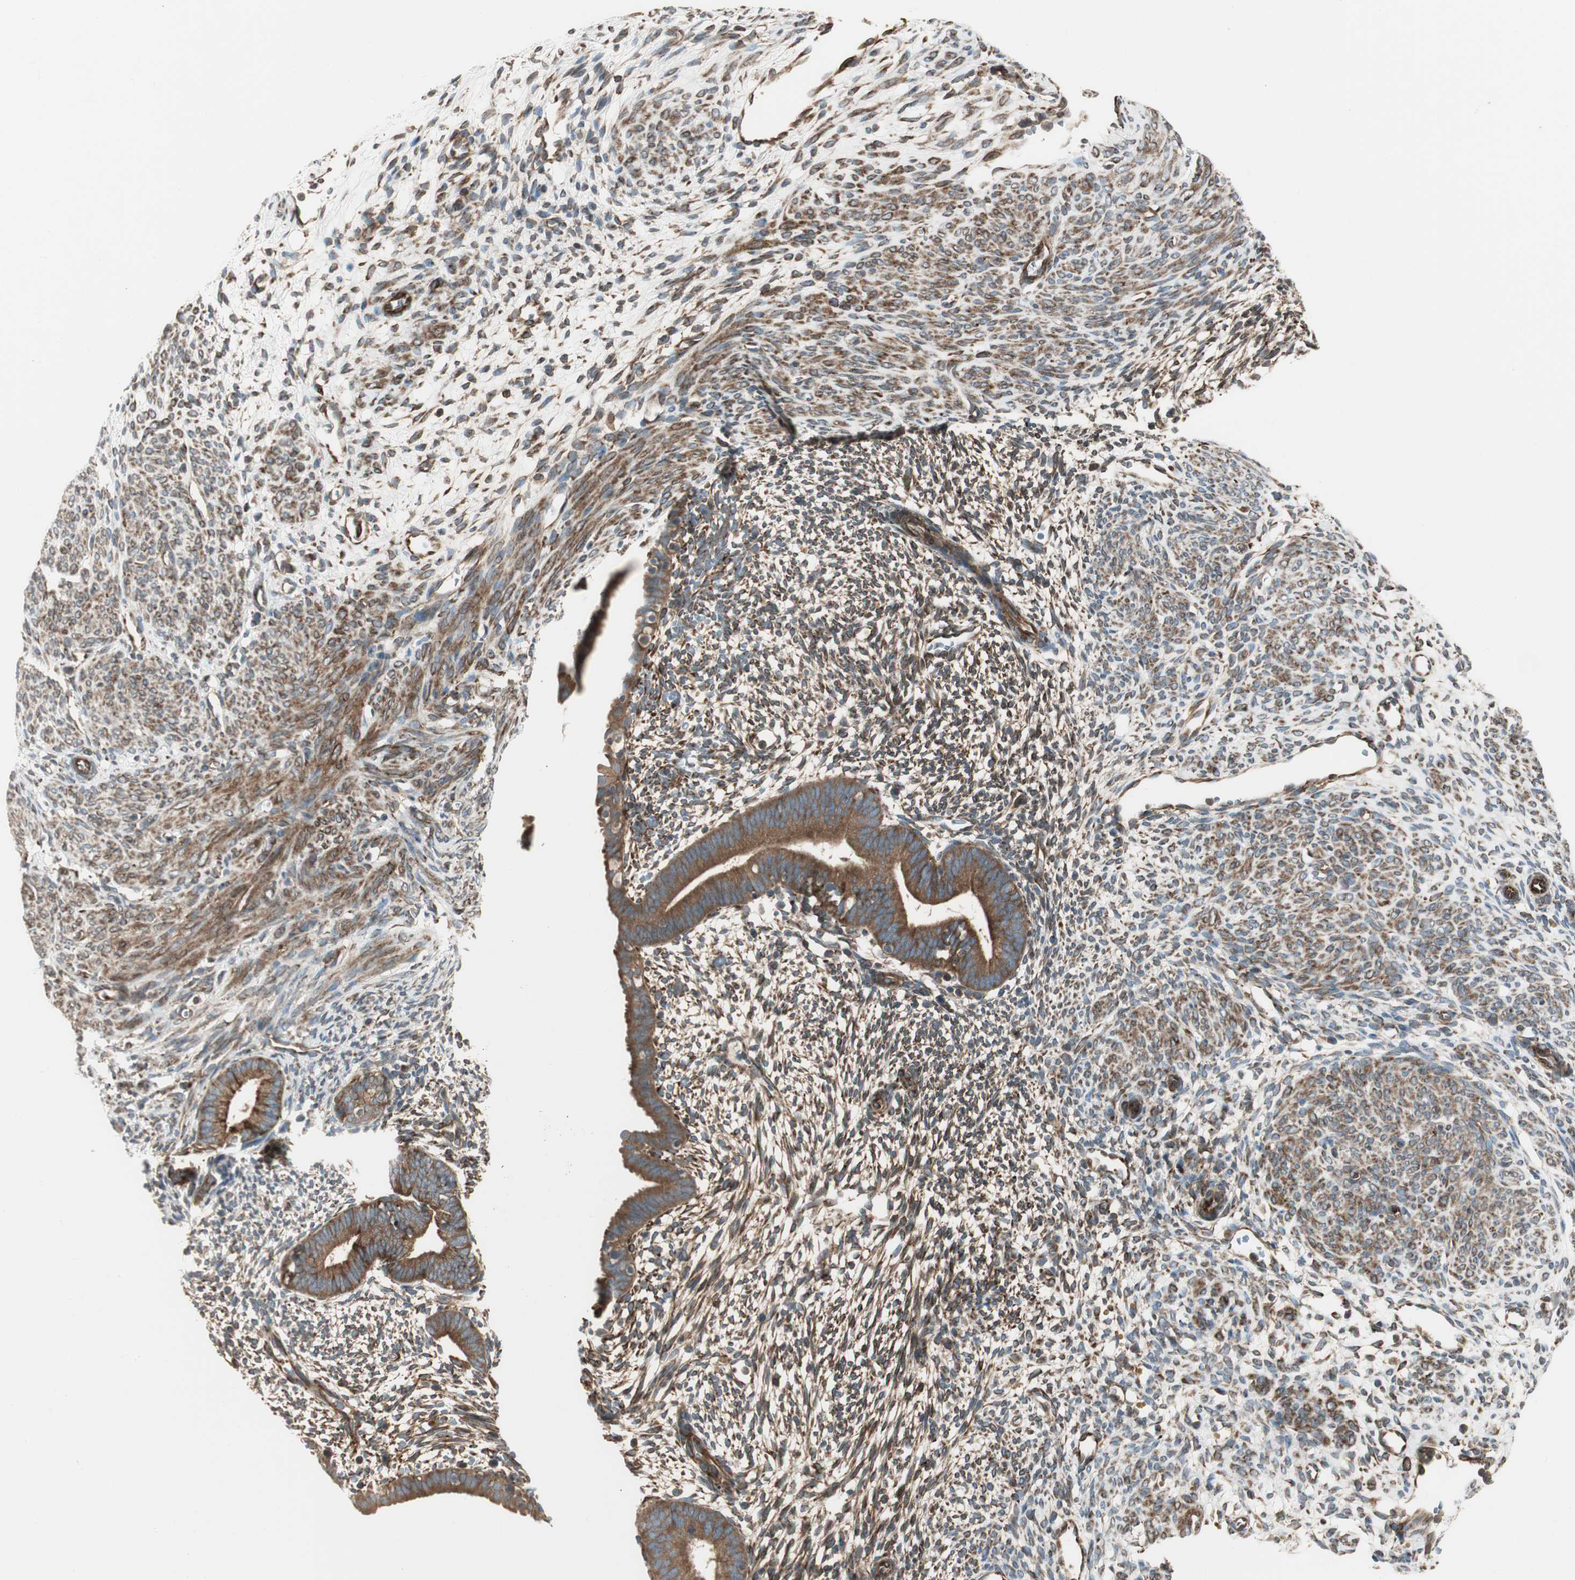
{"staining": {"intensity": "moderate", "quantity": ">75%", "location": "cytoplasmic/membranous"}, "tissue": "endometrium", "cell_type": "Cells in endometrial stroma", "image_type": "normal", "snomed": [{"axis": "morphology", "description": "Normal tissue, NOS"}, {"axis": "morphology", "description": "Atrophy, NOS"}, {"axis": "topography", "description": "Uterus"}, {"axis": "topography", "description": "Endometrium"}], "caption": "An image showing moderate cytoplasmic/membranous staining in about >75% of cells in endometrial stroma in unremarkable endometrium, as visualized by brown immunohistochemical staining.", "gene": "PRKG1", "patient": {"sex": "female", "age": 68}}